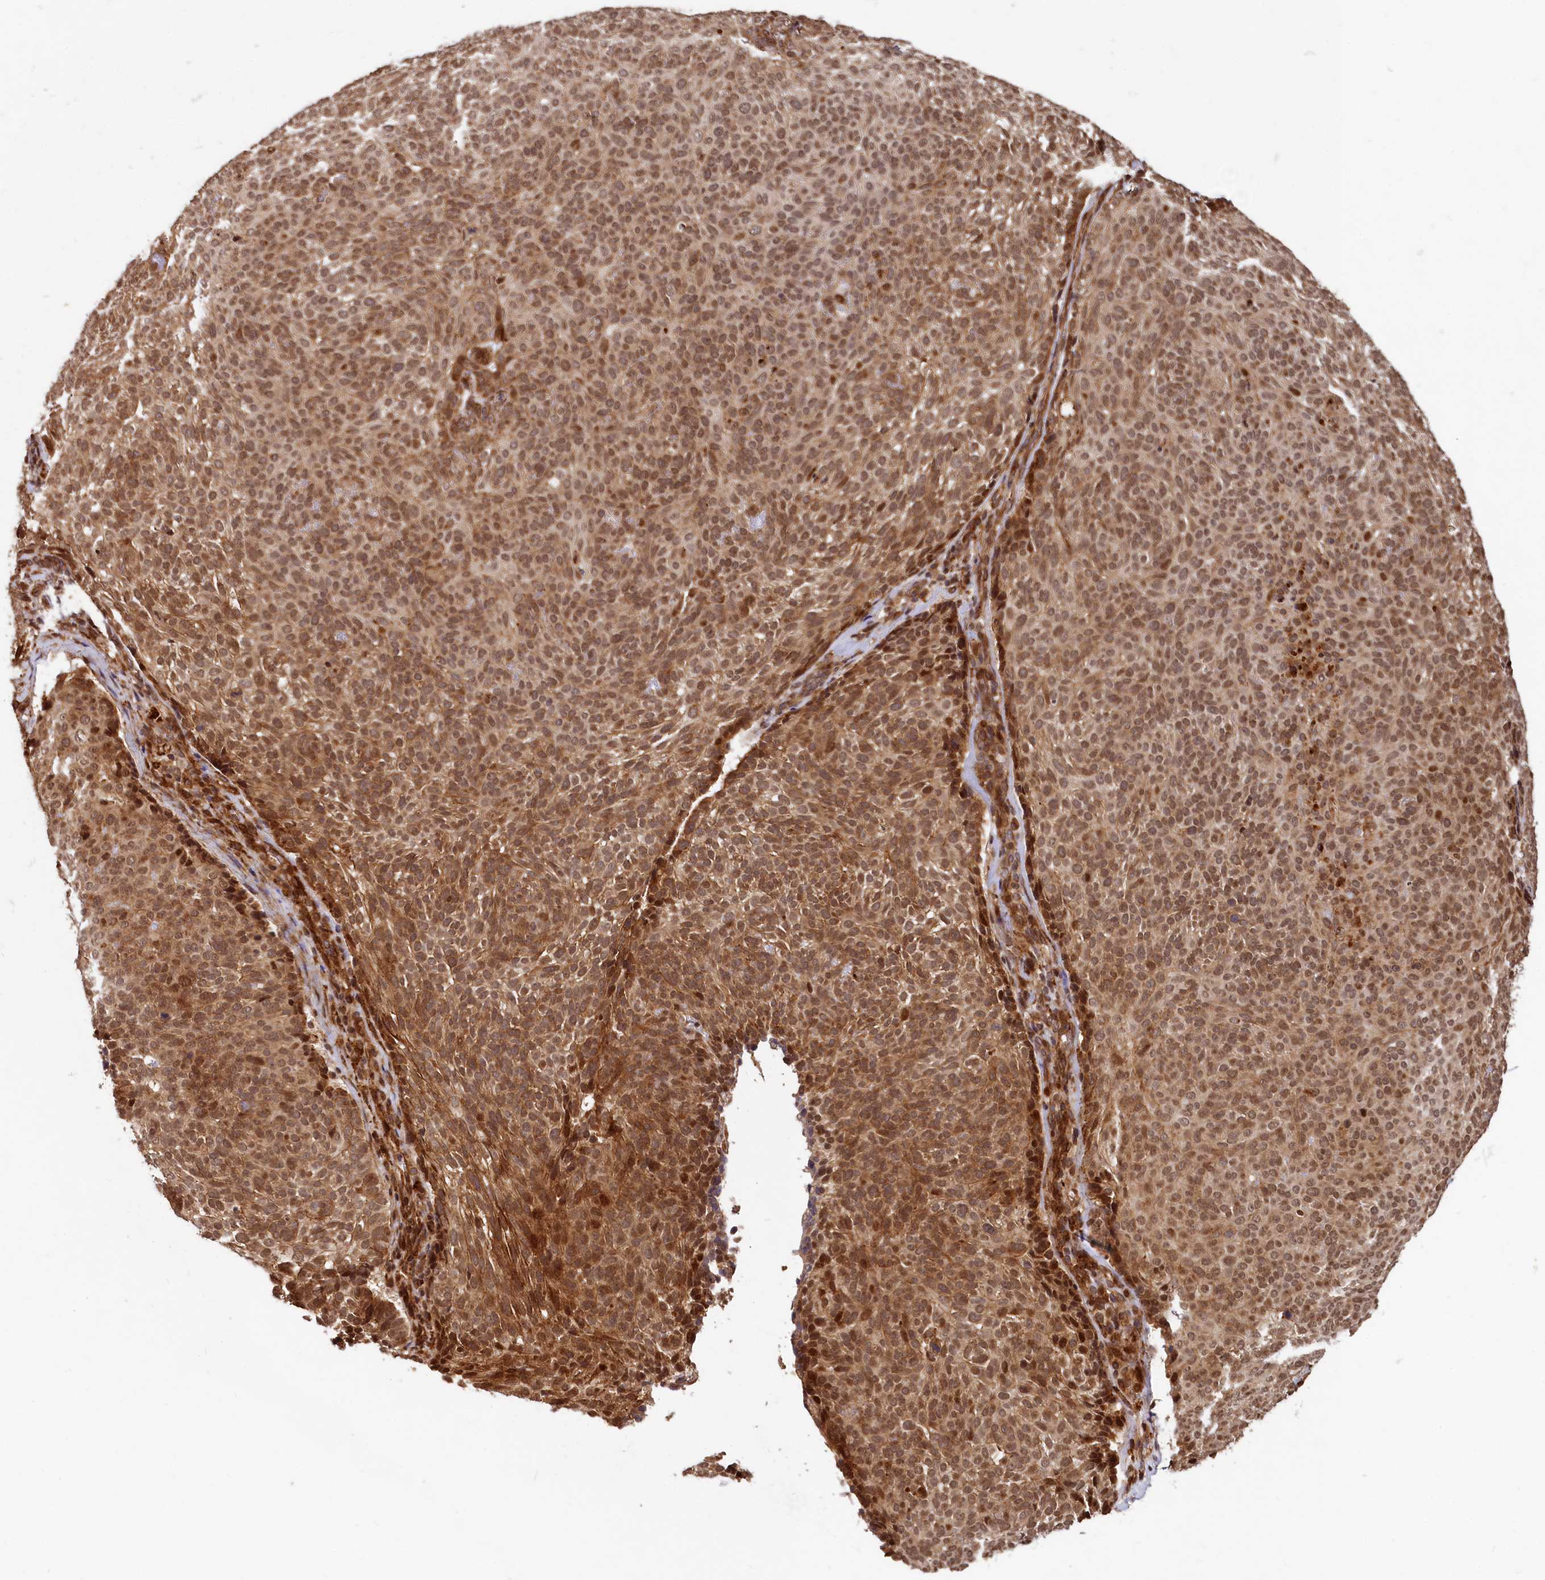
{"staining": {"intensity": "moderate", "quantity": ">75%", "location": "cytoplasmic/membranous,nuclear"}, "tissue": "skin cancer", "cell_type": "Tumor cells", "image_type": "cancer", "snomed": [{"axis": "morphology", "description": "Basal cell carcinoma"}, {"axis": "topography", "description": "Skin"}], "caption": "Protein expression analysis of human skin basal cell carcinoma reveals moderate cytoplasmic/membranous and nuclear positivity in about >75% of tumor cells.", "gene": "TRIM23", "patient": {"sex": "male", "age": 85}}